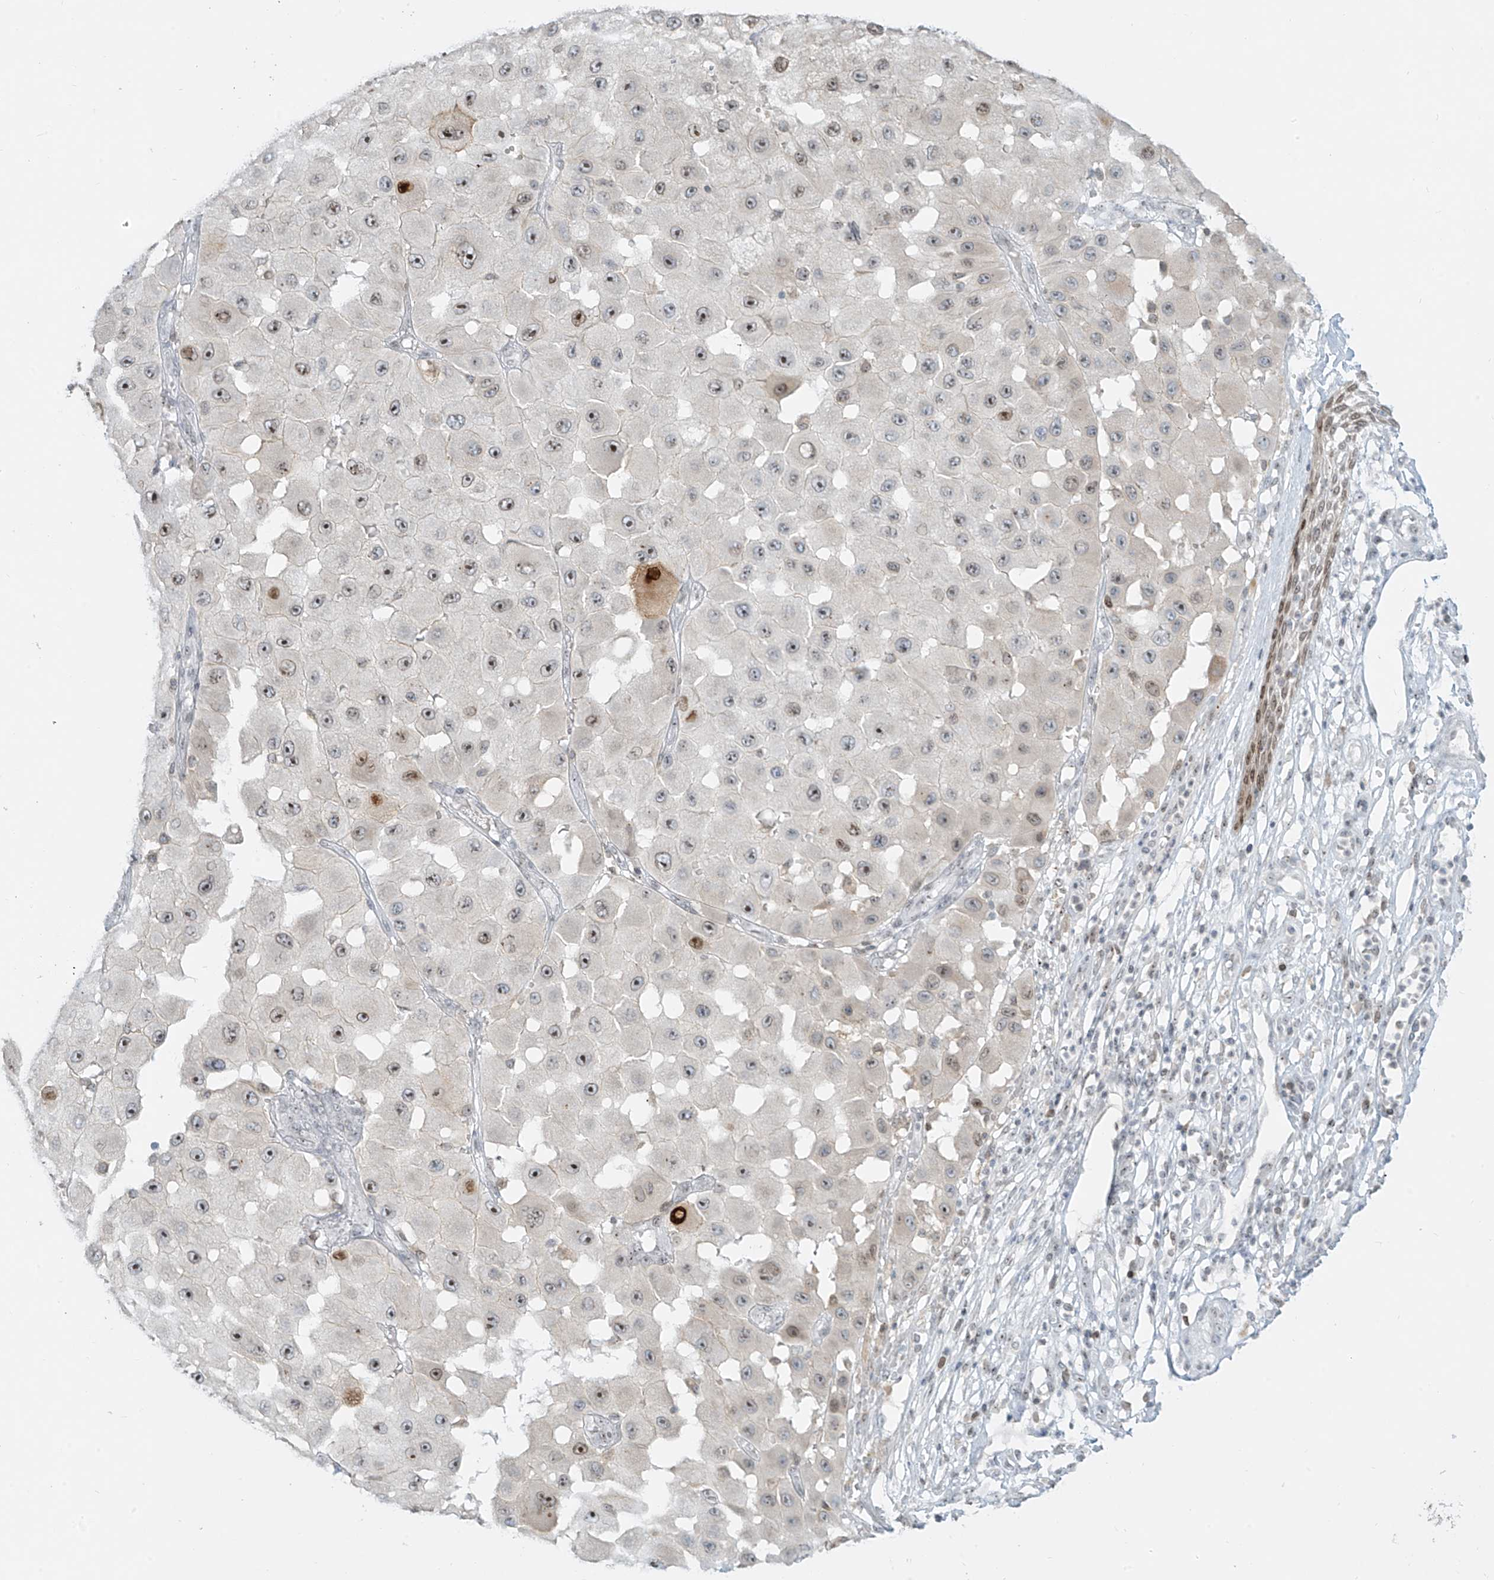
{"staining": {"intensity": "moderate", "quantity": "25%-75%", "location": "nuclear"}, "tissue": "melanoma", "cell_type": "Tumor cells", "image_type": "cancer", "snomed": [{"axis": "morphology", "description": "Malignant melanoma, NOS"}, {"axis": "topography", "description": "Skin"}], "caption": "Immunohistochemistry (DAB (3,3'-diaminobenzidine)) staining of human melanoma displays moderate nuclear protein staining in approximately 25%-75% of tumor cells.", "gene": "SAMD15", "patient": {"sex": "female", "age": 81}}